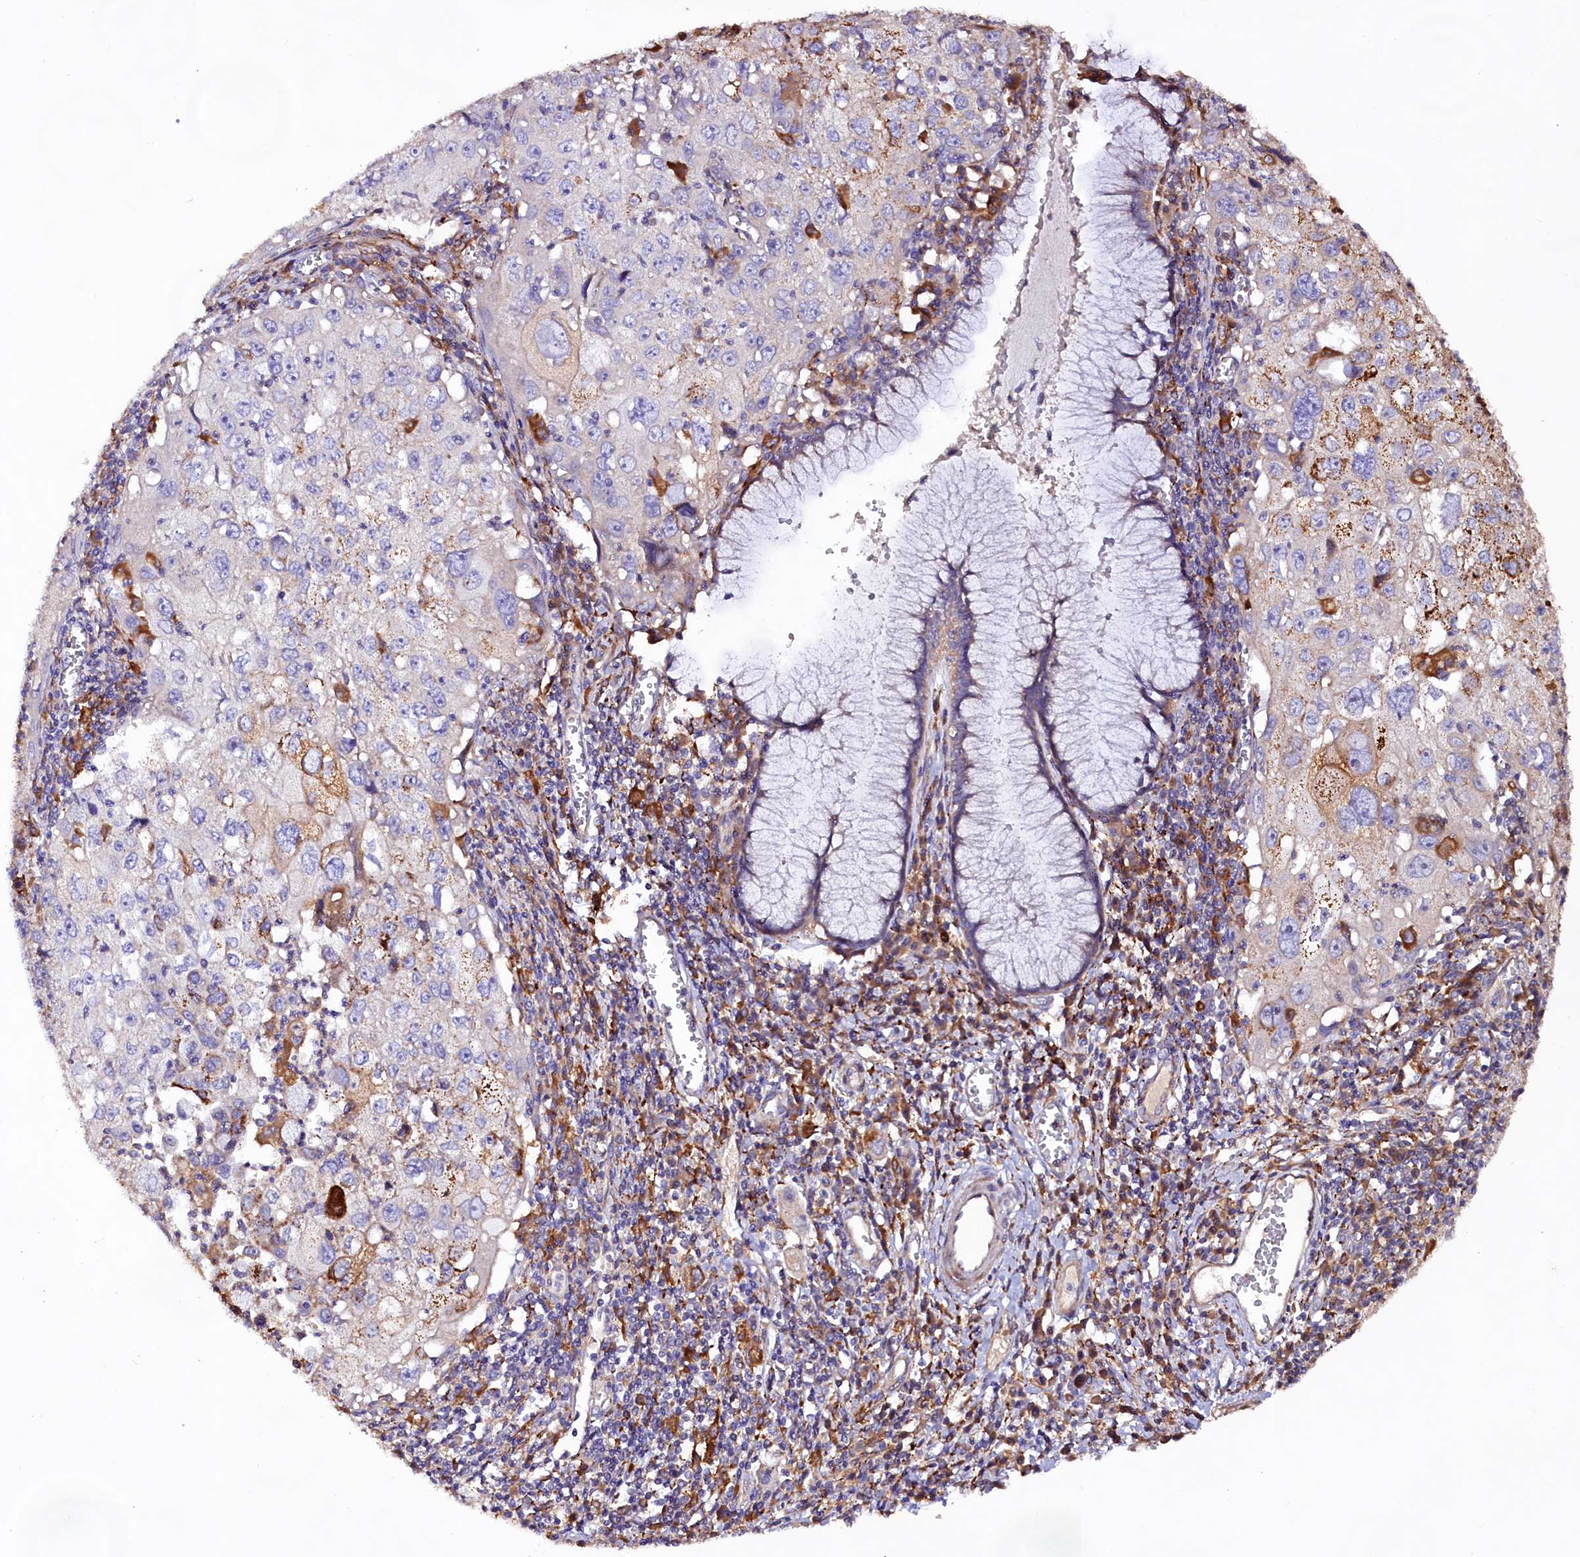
{"staining": {"intensity": "moderate", "quantity": "<25%", "location": "cytoplasmic/membranous"}, "tissue": "cervical cancer", "cell_type": "Tumor cells", "image_type": "cancer", "snomed": [{"axis": "morphology", "description": "Squamous cell carcinoma, NOS"}, {"axis": "topography", "description": "Cervix"}], "caption": "This is an image of immunohistochemistry staining of squamous cell carcinoma (cervical), which shows moderate staining in the cytoplasmic/membranous of tumor cells.", "gene": "DMXL2", "patient": {"sex": "female", "age": 42}}